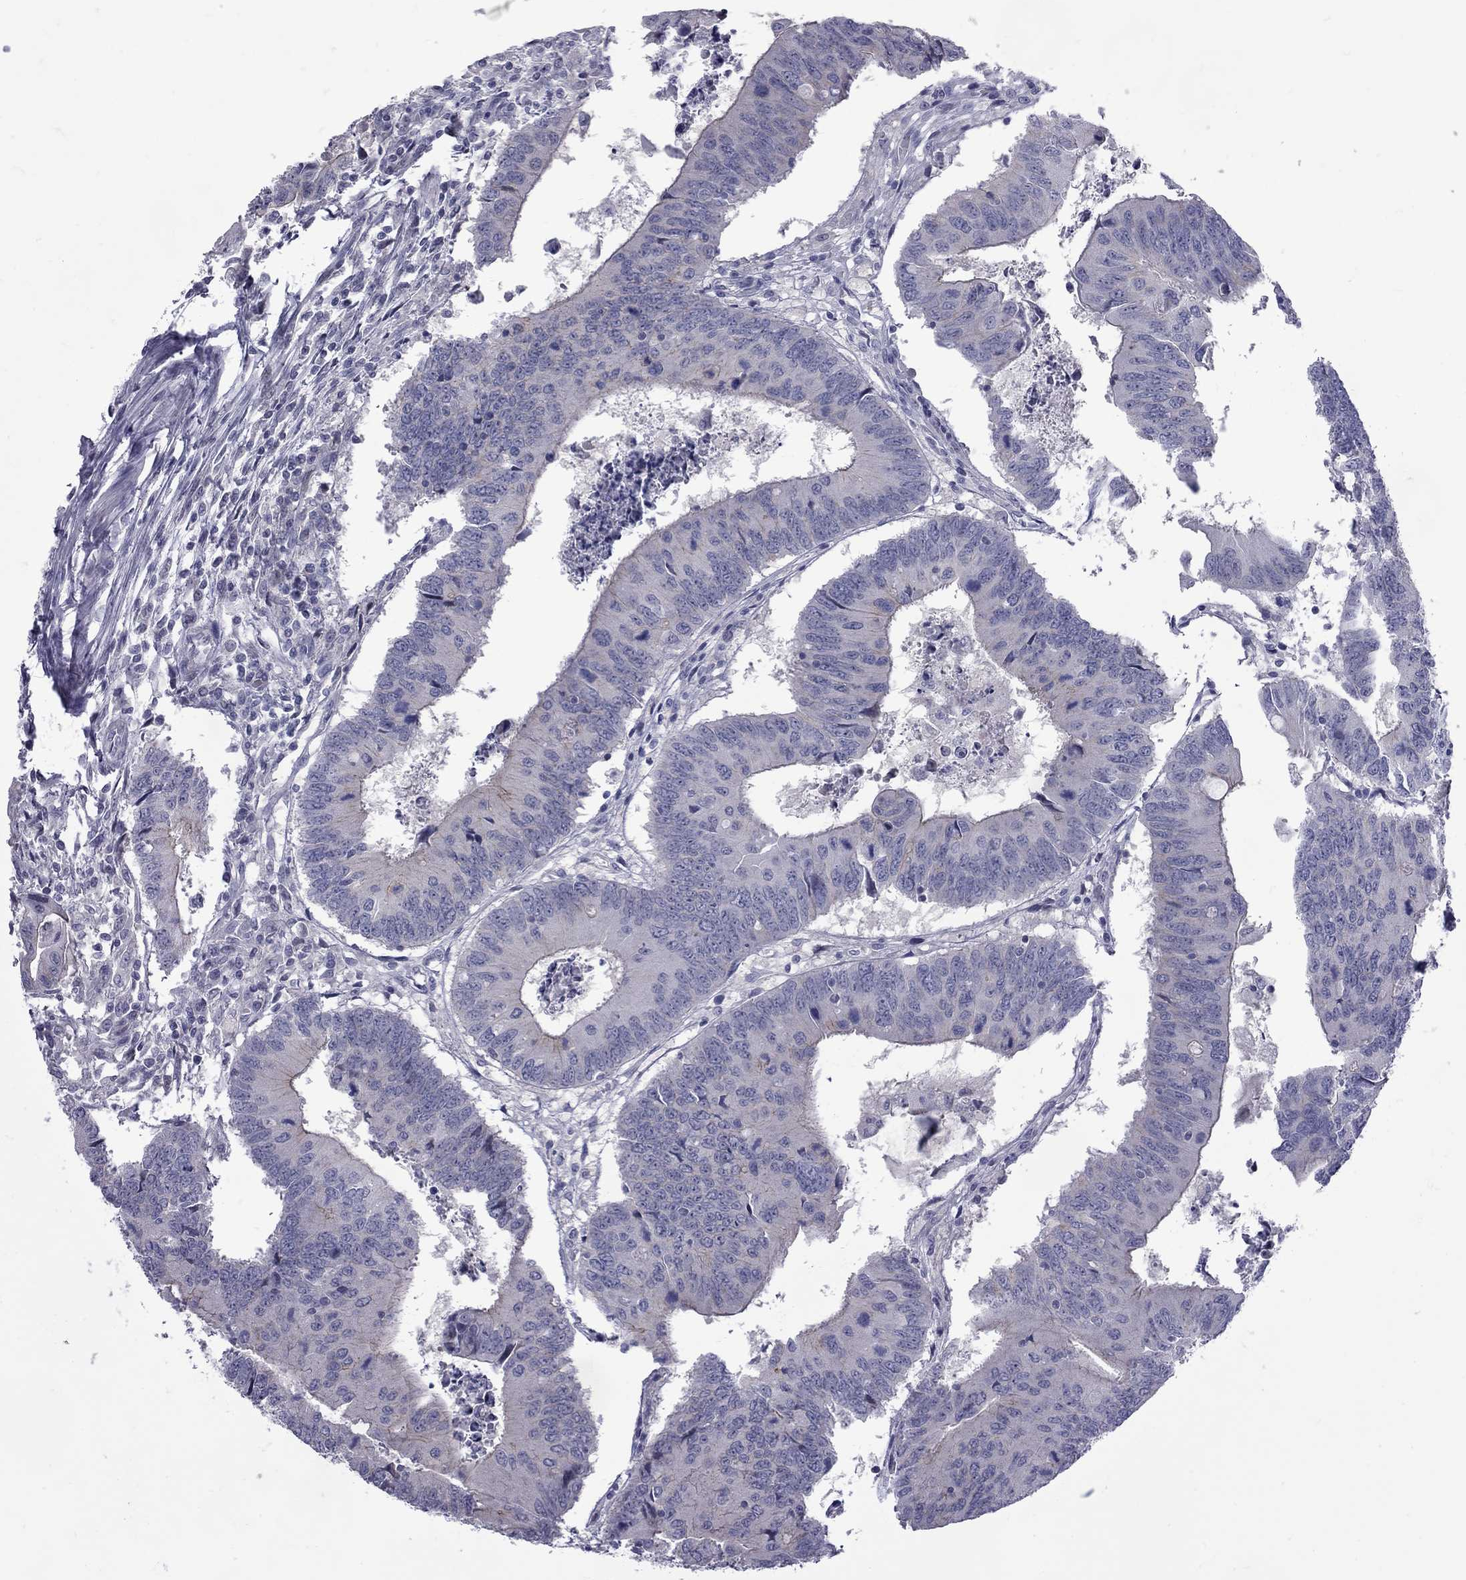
{"staining": {"intensity": "negative", "quantity": "none", "location": "none"}, "tissue": "colorectal cancer", "cell_type": "Tumor cells", "image_type": "cancer", "snomed": [{"axis": "morphology", "description": "Adenocarcinoma, NOS"}, {"axis": "topography", "description": "Rectum"}], "caption": "DAB immunohistochemical staining of colorectal cancer demonstrates no significant positivity in tumor cells.", "gene": "NRARP", "patient": {"sex": "male", "age": 67}}